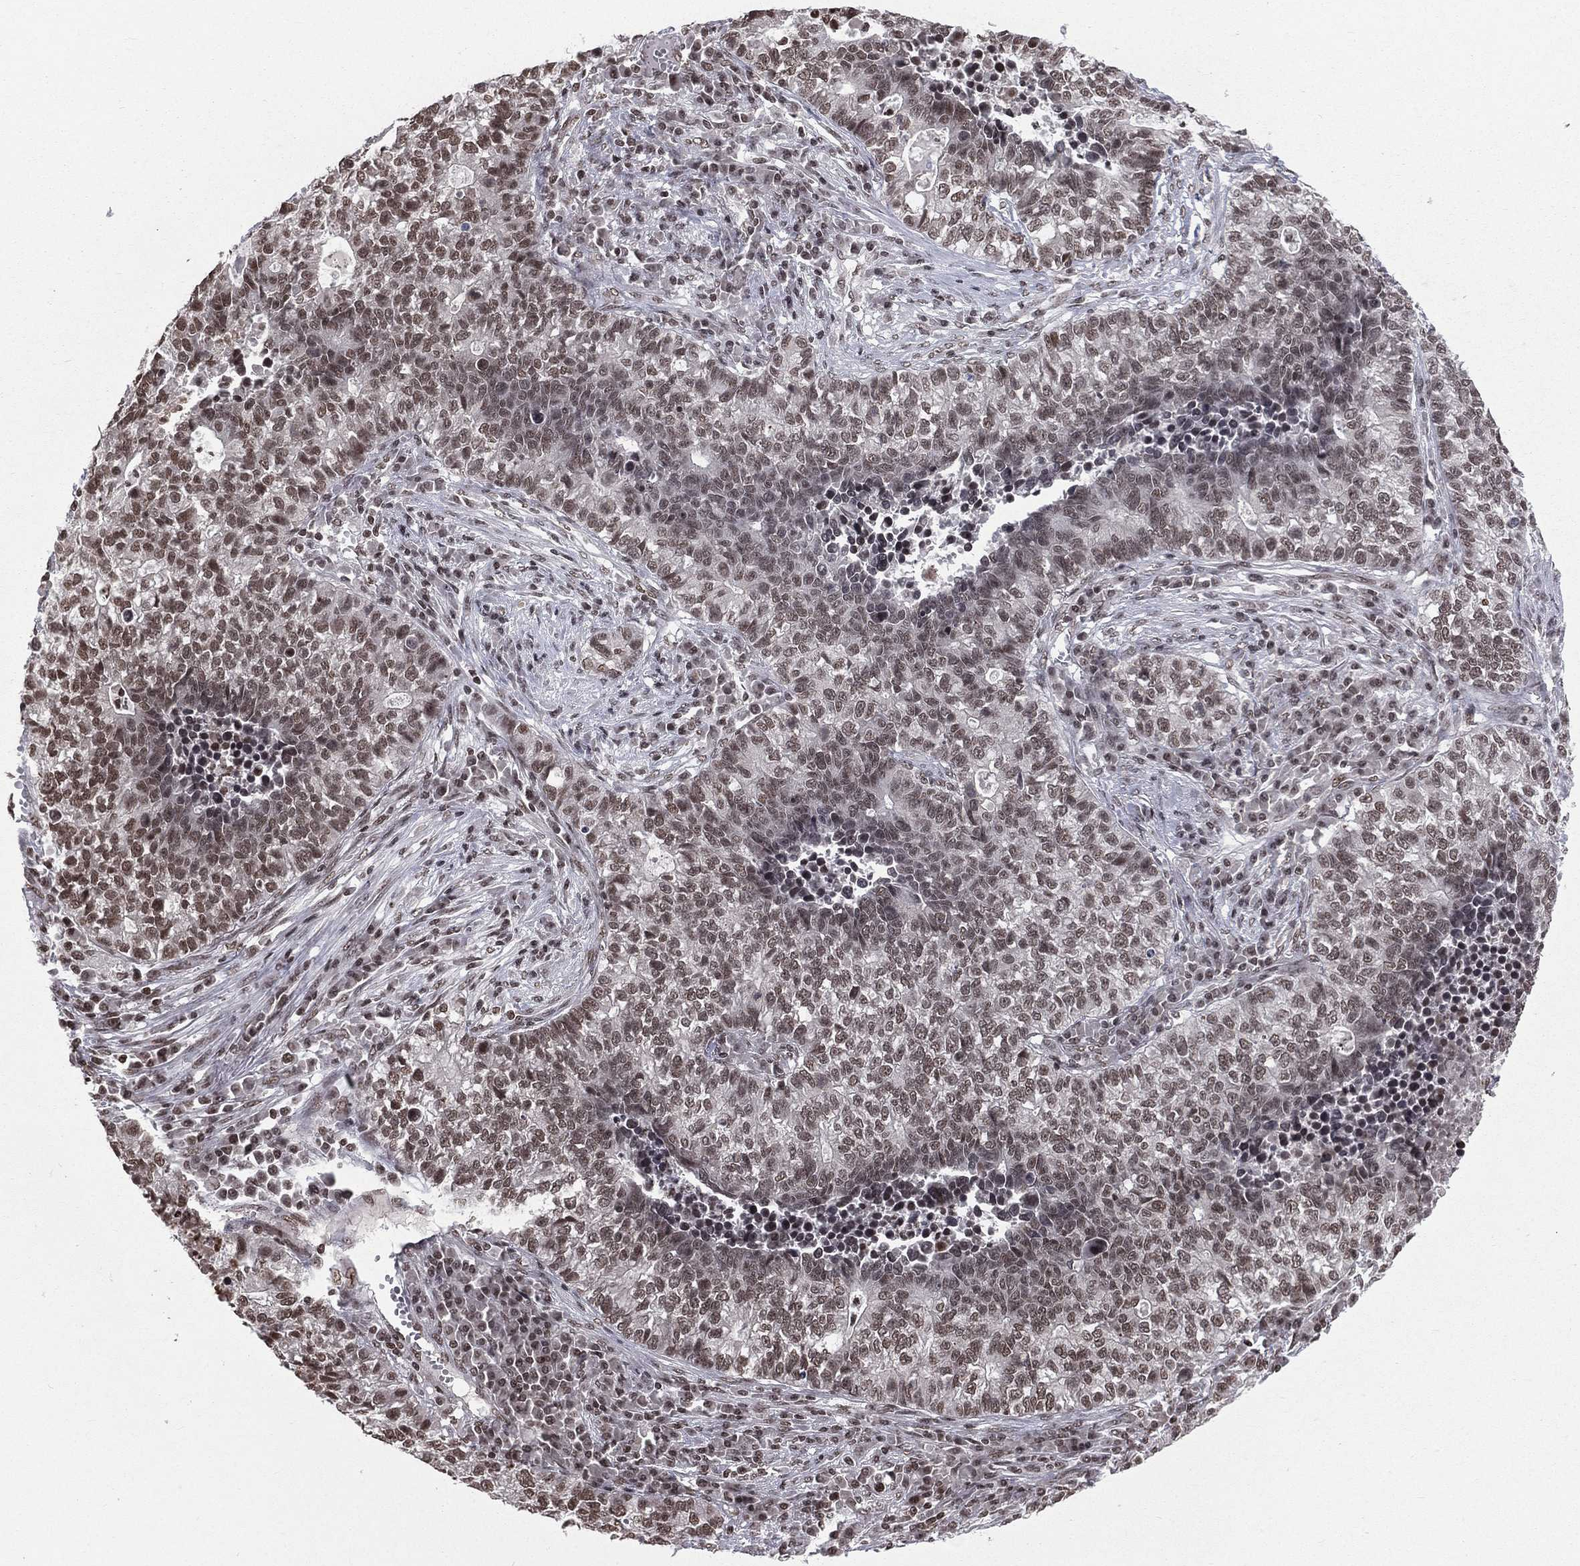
{"staining": {"intensity": "weak", "quantity": "25%-75%", "location": "nuclear"}, "tissue": "lung cancer", "cell_type": "Tumor cells", "image_type": "cancer", "snomed": [{"axis": "morphology", "description": "Adenocarcinoma, NOS"}, {"axis": "topography", "description": "Lung"}], "caption": "This histopathology image exhibits lung cancer stained with IHC to label a protein in brown. The nuclear of tumor cells show weak positivity for the protein. Nuclei are counter-stained blue.", "gene": "RFX7", "patient": {"sex": "male", "age": 57}}